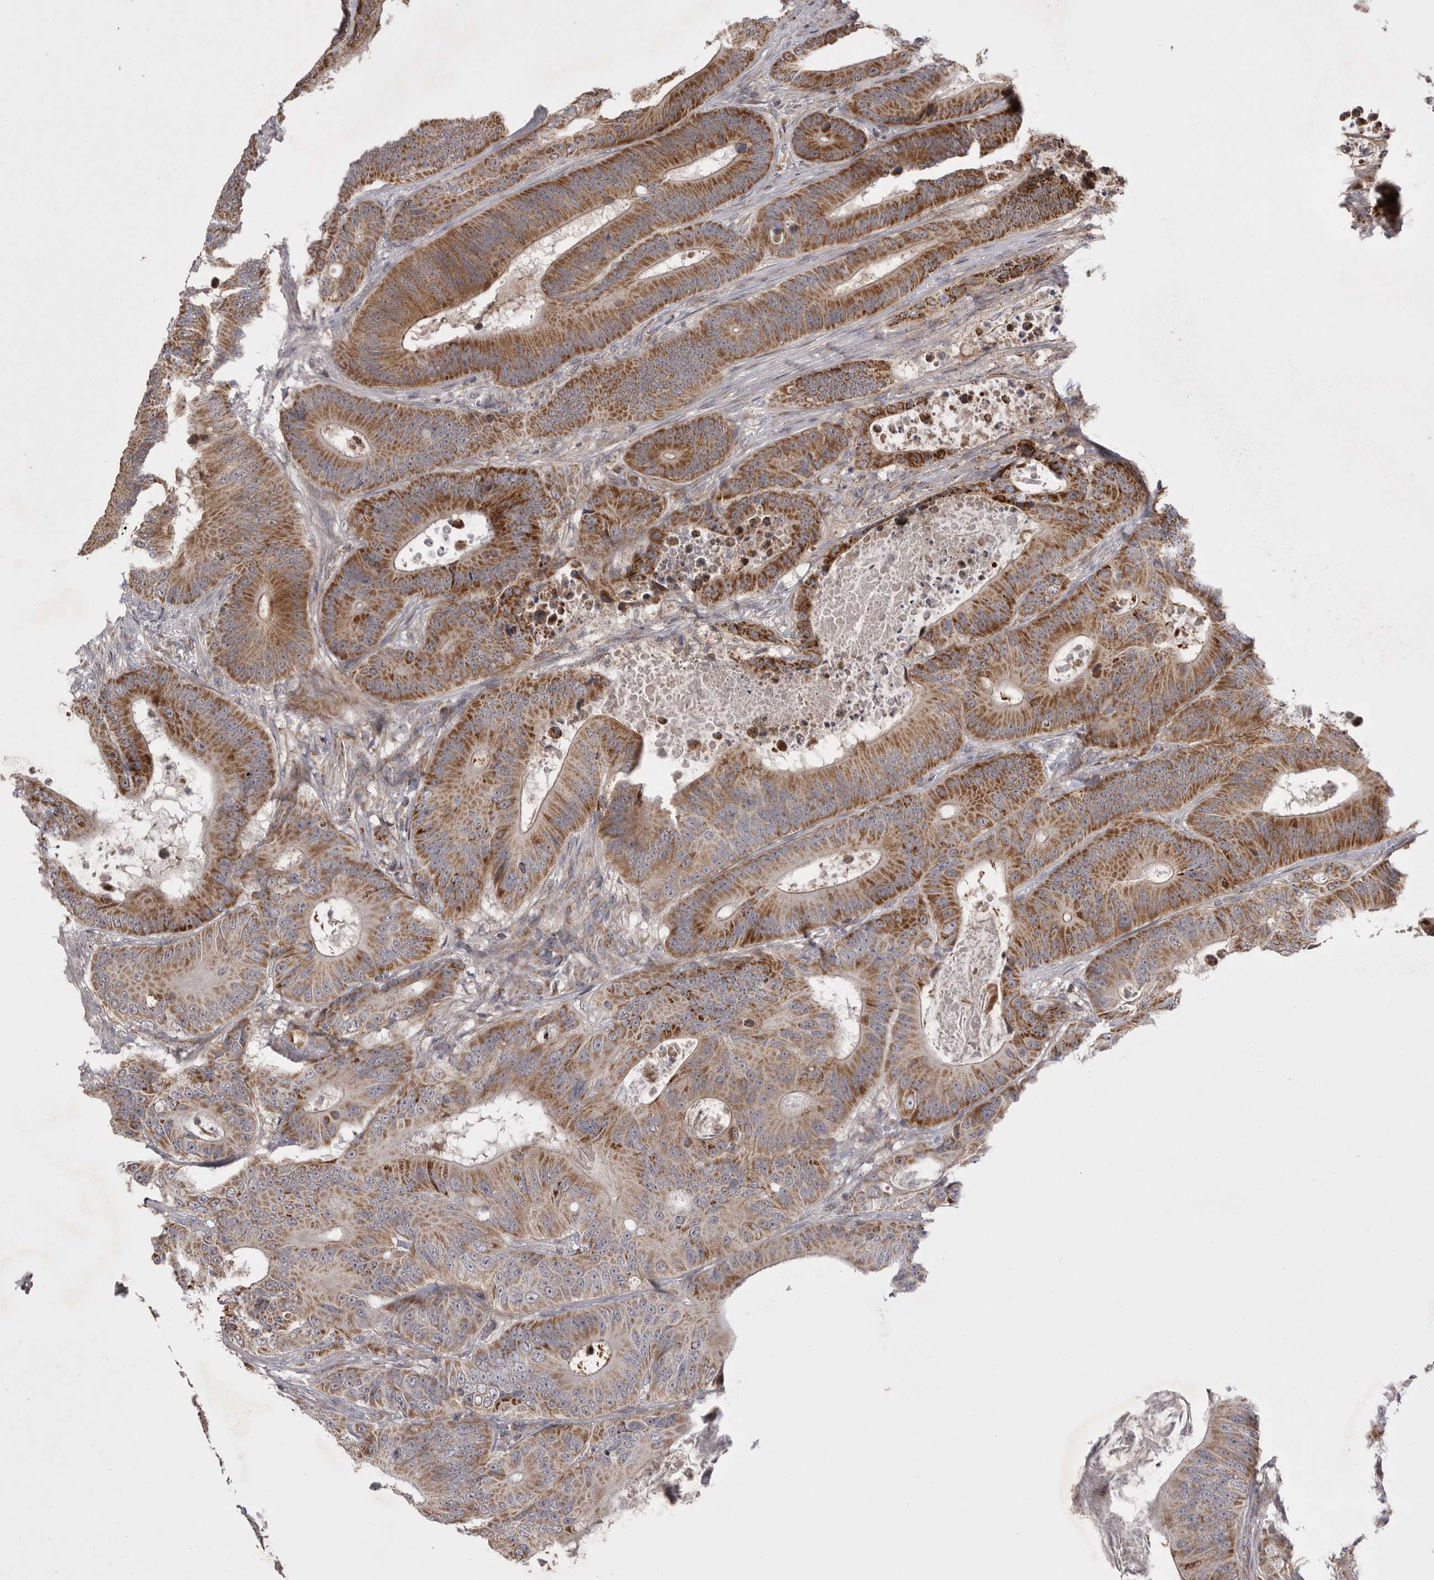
{"staining": {"intensity": "moderate", "quantity": ">75%", "location": "cytoplasmic/membranous"}, "tissue": "colorectal cancer", "cell_type": "Tumor cells", "image_type": "cancer", "snomed": [{"axis": "morphology", "description": "Adenocarcinoma, NOS"}, {"axis": "topography", "description": "Colon"}], "caption": "Colorectal cancer (adenocarcinoma) stained with DAB (3,3'-diaminobenzidine) immunohistochemistry displays medium levels of moderate cytoplasmic/membranous staining in about >75% of tumor cells. (DAB (3,3'-diaminobenzidine) IHC with brightfield microscopy, high magnification).", "gene": "KYAT3", "patient": {"sex": "male", "age": 83}}